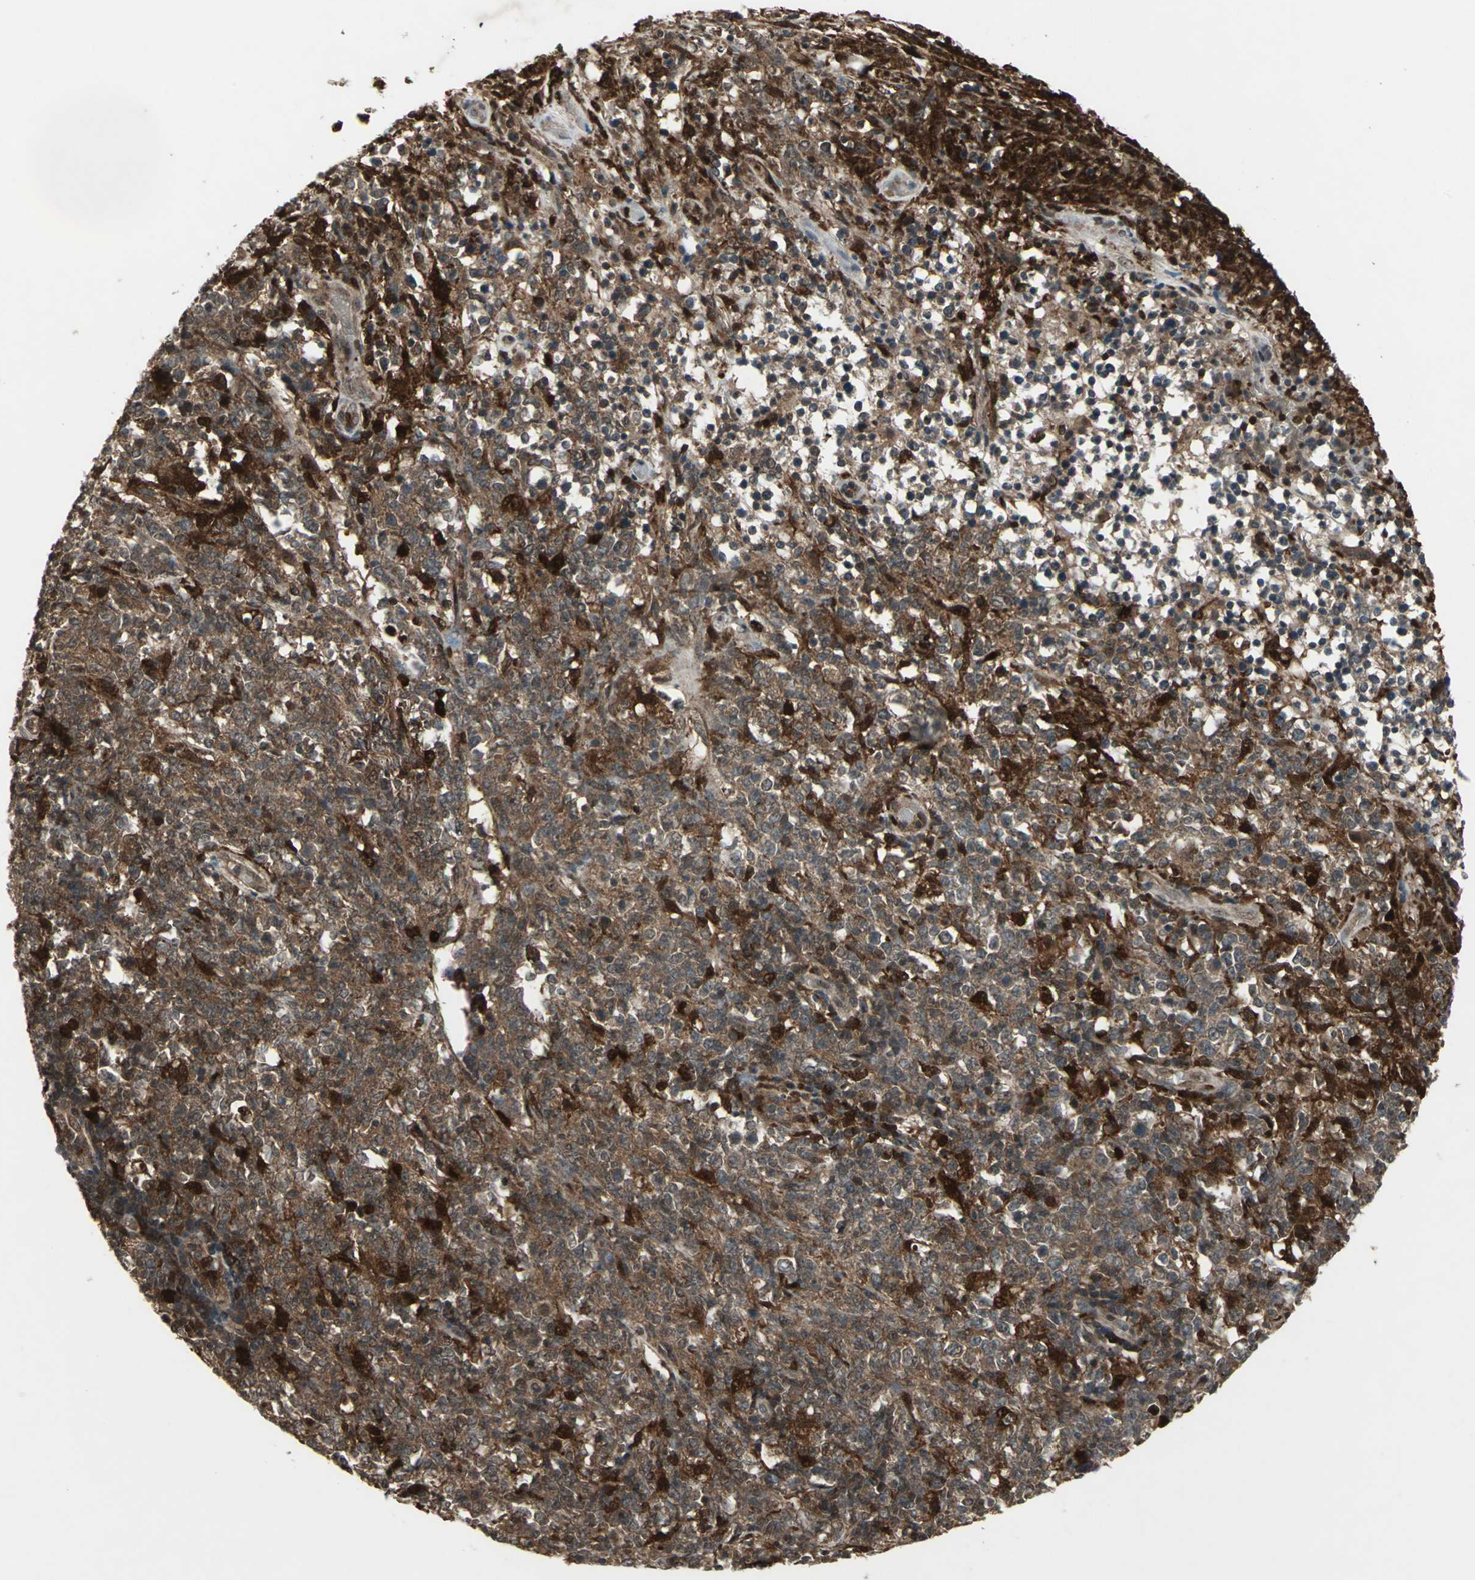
{"staining": {"intensity": "strong", "quantity": "25%-75%", "location": "cytoplasmic/membranous,nuclear"}, "tissue": "lymphoma", "cell_type": "Tumor cells", "image_type": "cancer", "snomed": [{"axis": "morphology", "description": "Malignant lymphoma, non-Hodgkin's type, High grade"}, {"axis": "topography", "description": "Lymph node"}], "caption": "Tumor cells display strong cytoplasmic/membranous and nuclear expression in about 25%-75% of cells in high-grade malignant lymphoma, non-Hodgkin's type.", "gene": "PYCARD", "patient": {"sex": "female", "age": 84}}